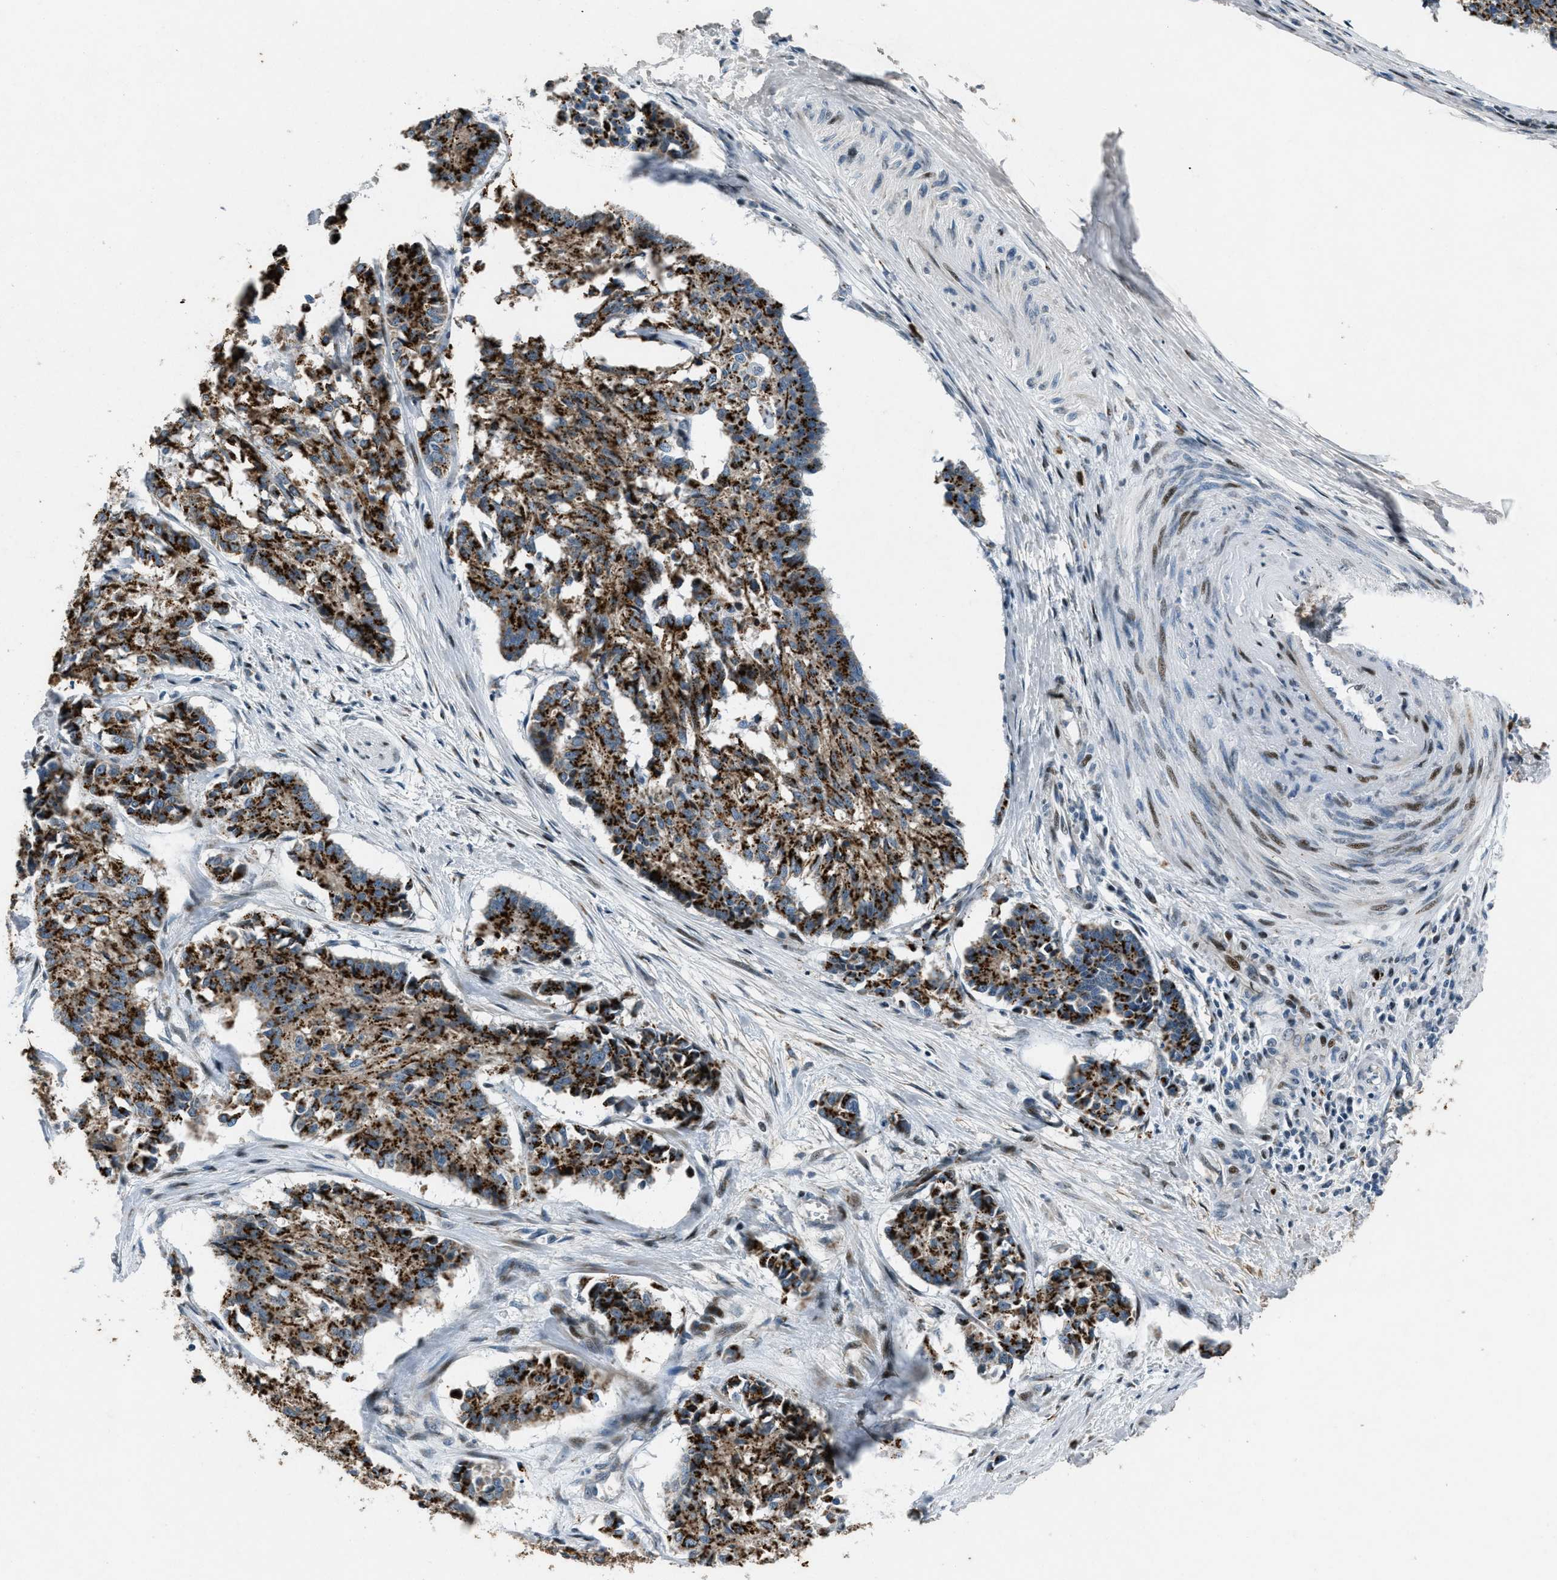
{"staining": {"intensity": "strong", "quantity": ">75%", "location": "cytoplasmic/membranous"}, "tissue": "cervical cancer", "cell_type": "Tumor cells", "image_type": "cancer", "snomed": [{"axis": "morphology", "description": "Squamous cell carcinoma, NOS"}, {"axis": "topography", "description": "Cervix"}], "caption": "Human squamous cell carcinoma (cervical) stained for a protein (brown) demonstrates strong cytoplasmic/membranous positive staining in approximately >75% of tumor cells.", "gene": "GPC6", "patient": {"sex": "female", "age": 35}}